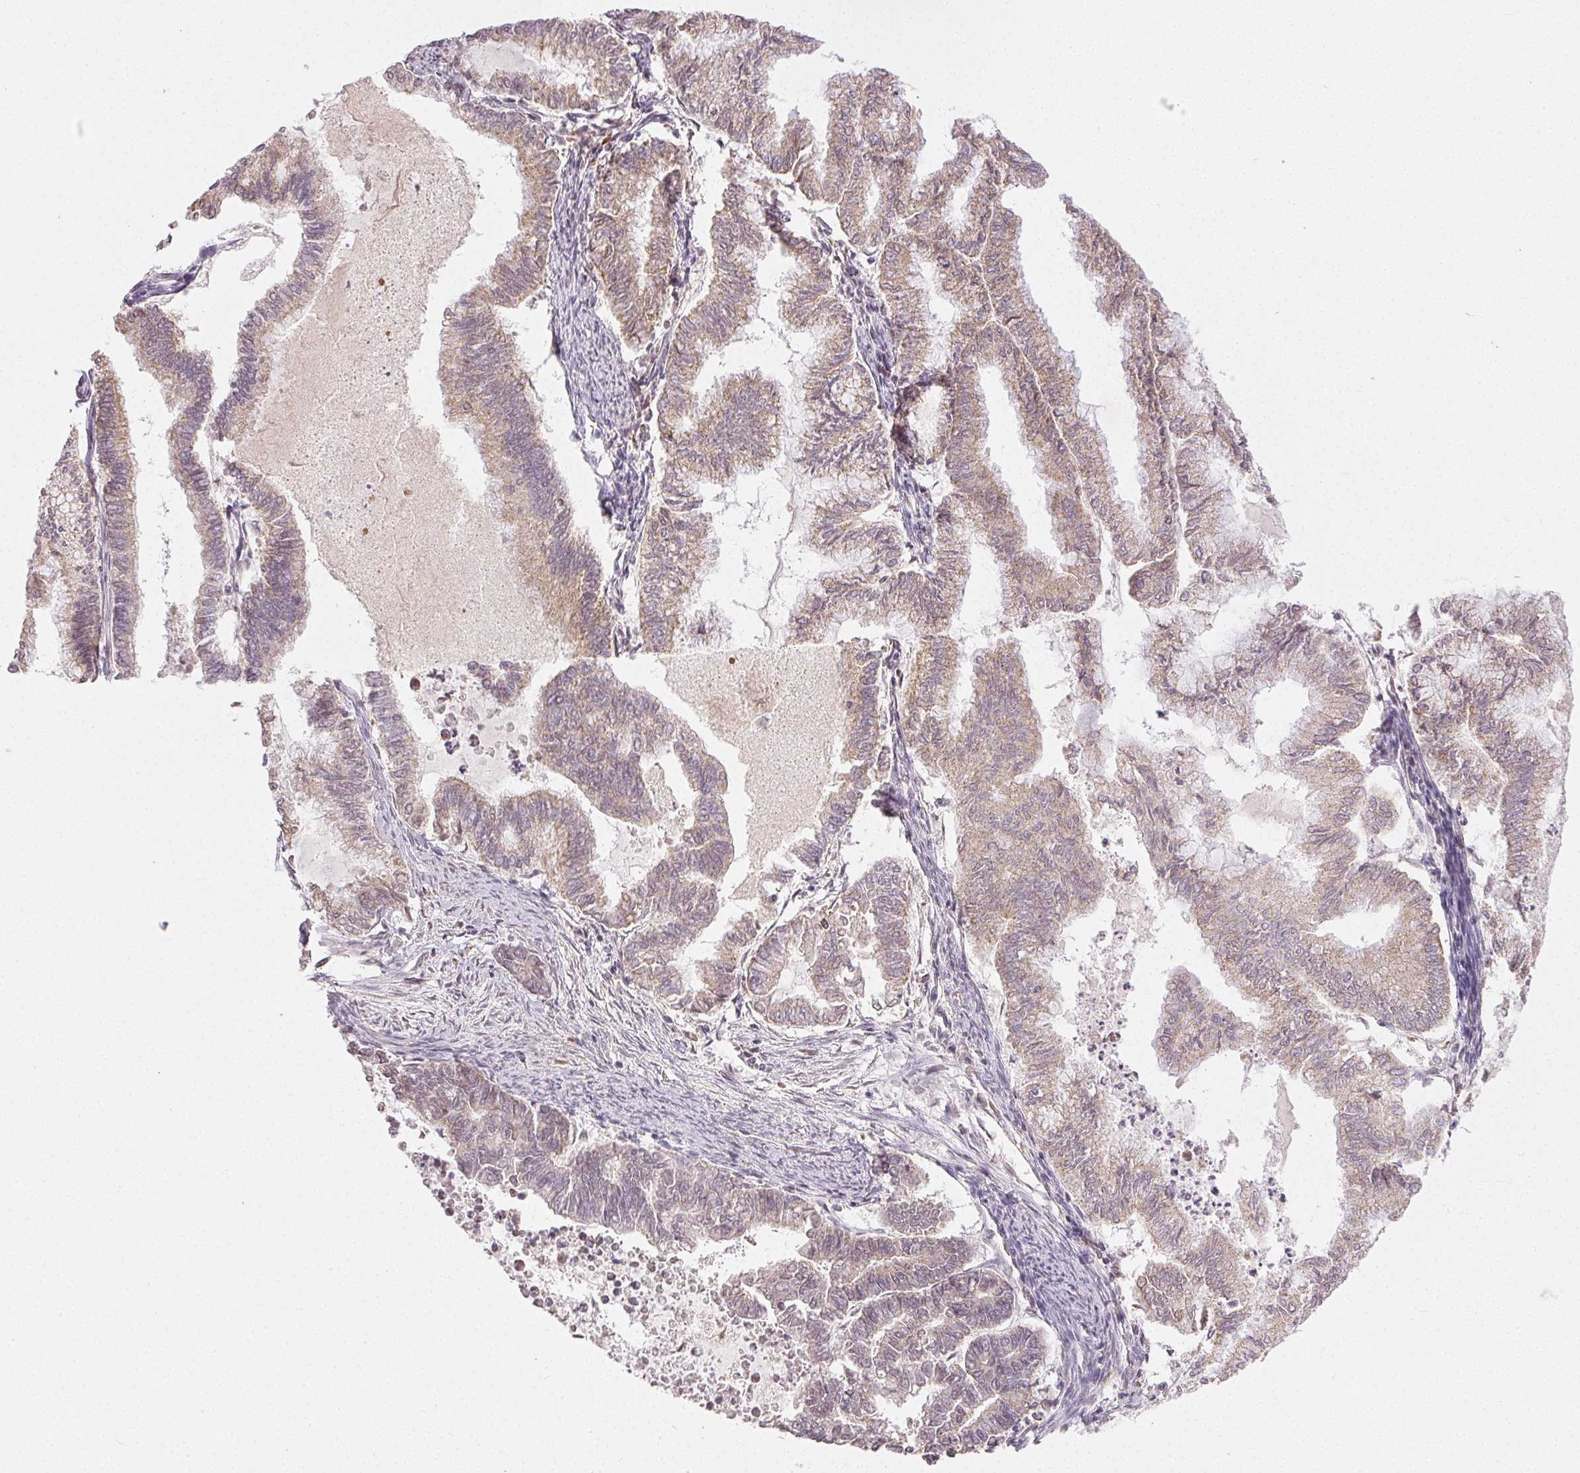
{"staining": {"intensity": "moderate", "quantity": ">75%", "location": "cytoplasmic/membranous"}, "tissue": "endometrial cancer", "cell_type": "Tumor cells", "image_type": "cancer", "snomed": [{"axis": "morphology", "description": "Adenocarcinoma, NOS"}, {"axis": "topography", "description": "Endometrium"}], "caption": "DAB immunohistochemical staining of endometrial adenocarcinoma exhibits moderate cytoplasmic/membranous protein expression in about >75% of tumor cells. (brown staining indicates protein expression, while blue staining denotes nuclei).", "gene": "CLASP1", "patient": {"sex": "female", "age": 79}}